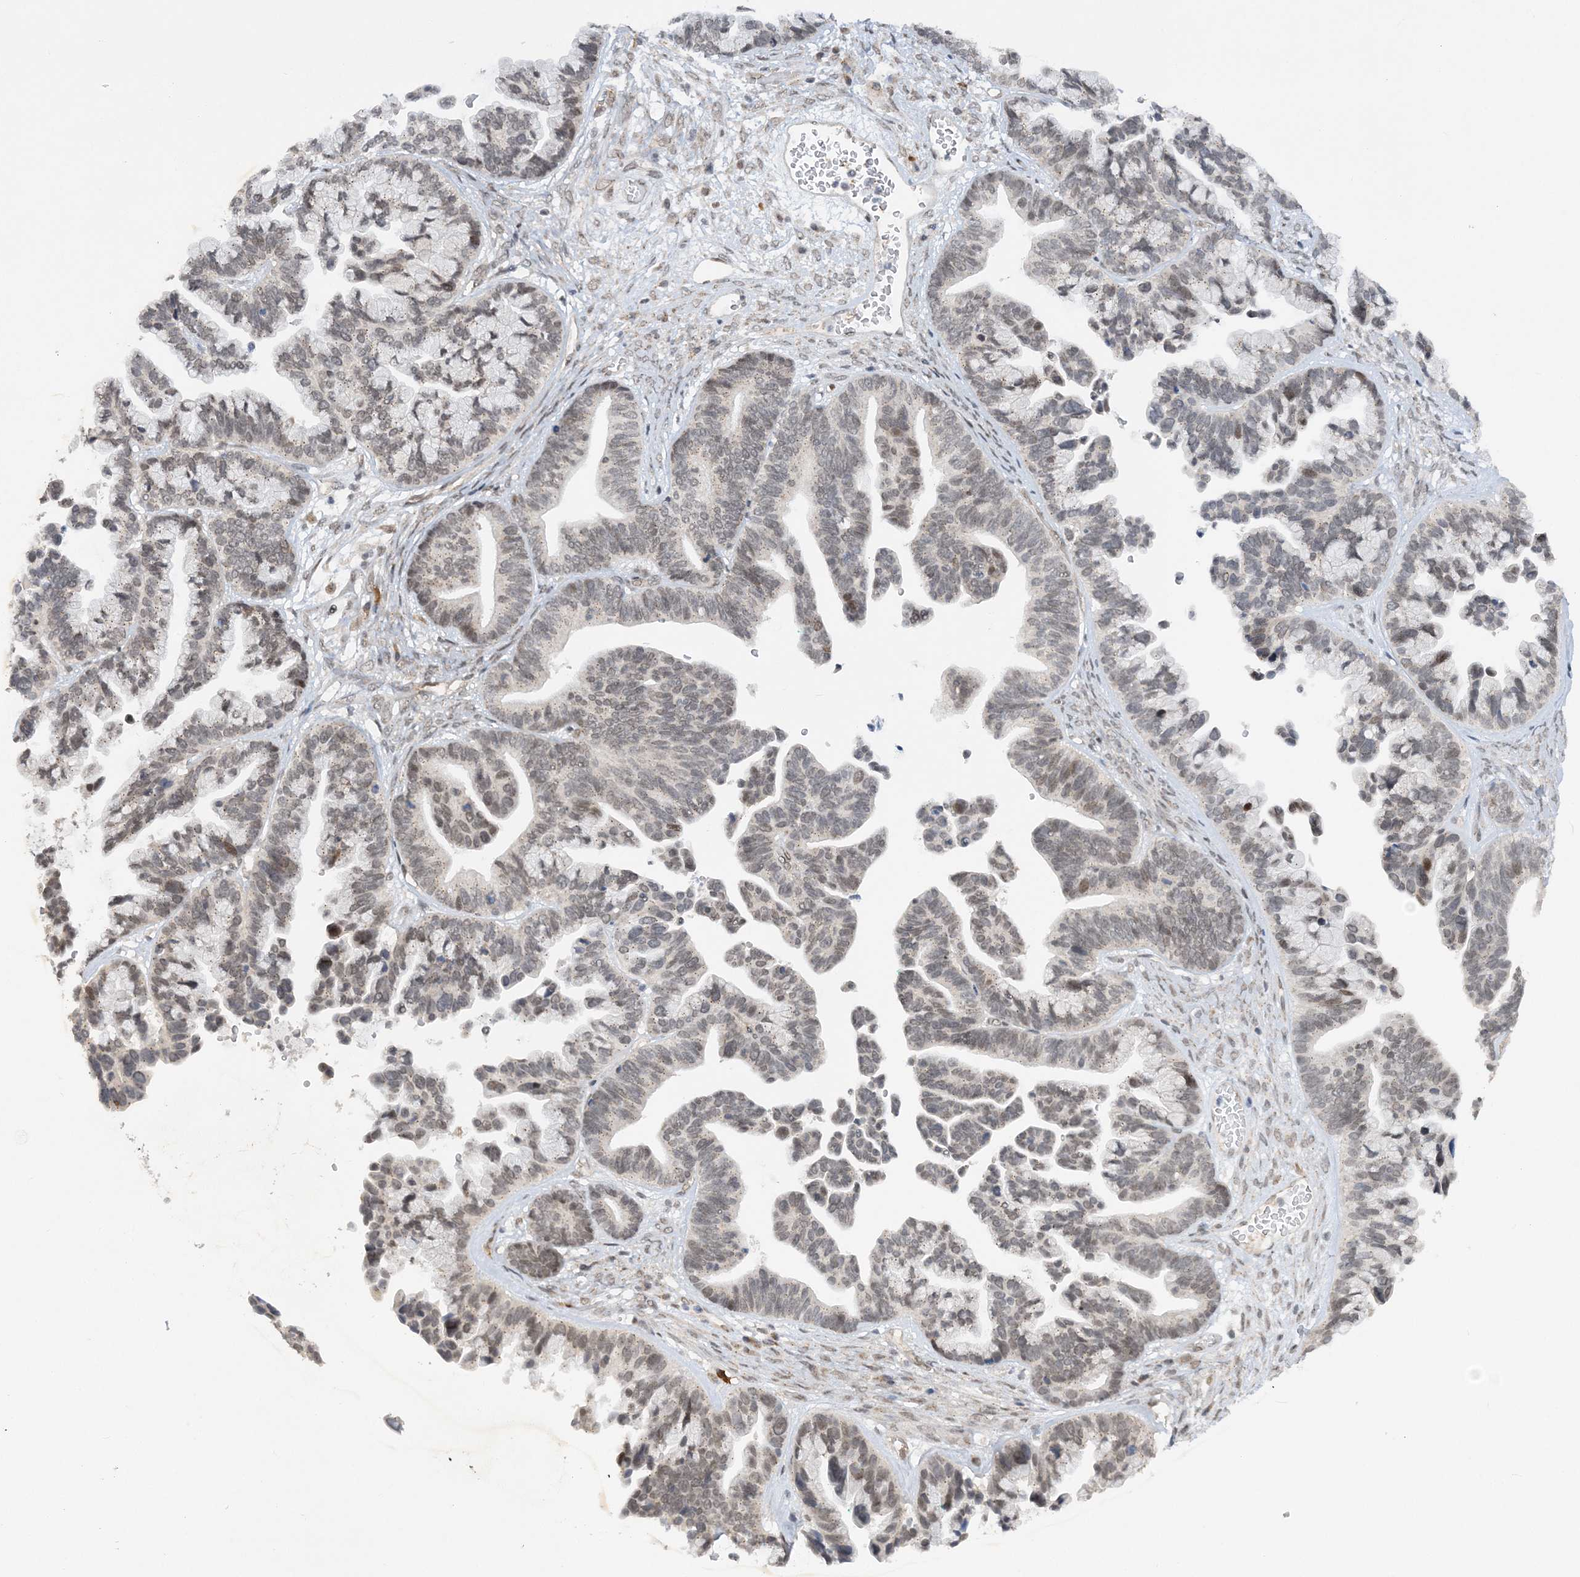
{"staining": {"intensity": "weak", "quantity": "<25%", "location": "nuclear"}, "tissue": "ovarian cancer", "cell_type": "Tumor cells", "image_type": "cancer", "snomed": [{"axis": "morphology", "description": "Cystadenocarcinoma, serous, NOS"}, {"axis": "topography", "description": "Ovary"}], "caption": "Immunohistochemical staining of ovarian cancer reveals no significant positivity in tumor cells.", "gene": "WAC", "patient": {"sex": "female", "age": 56}}